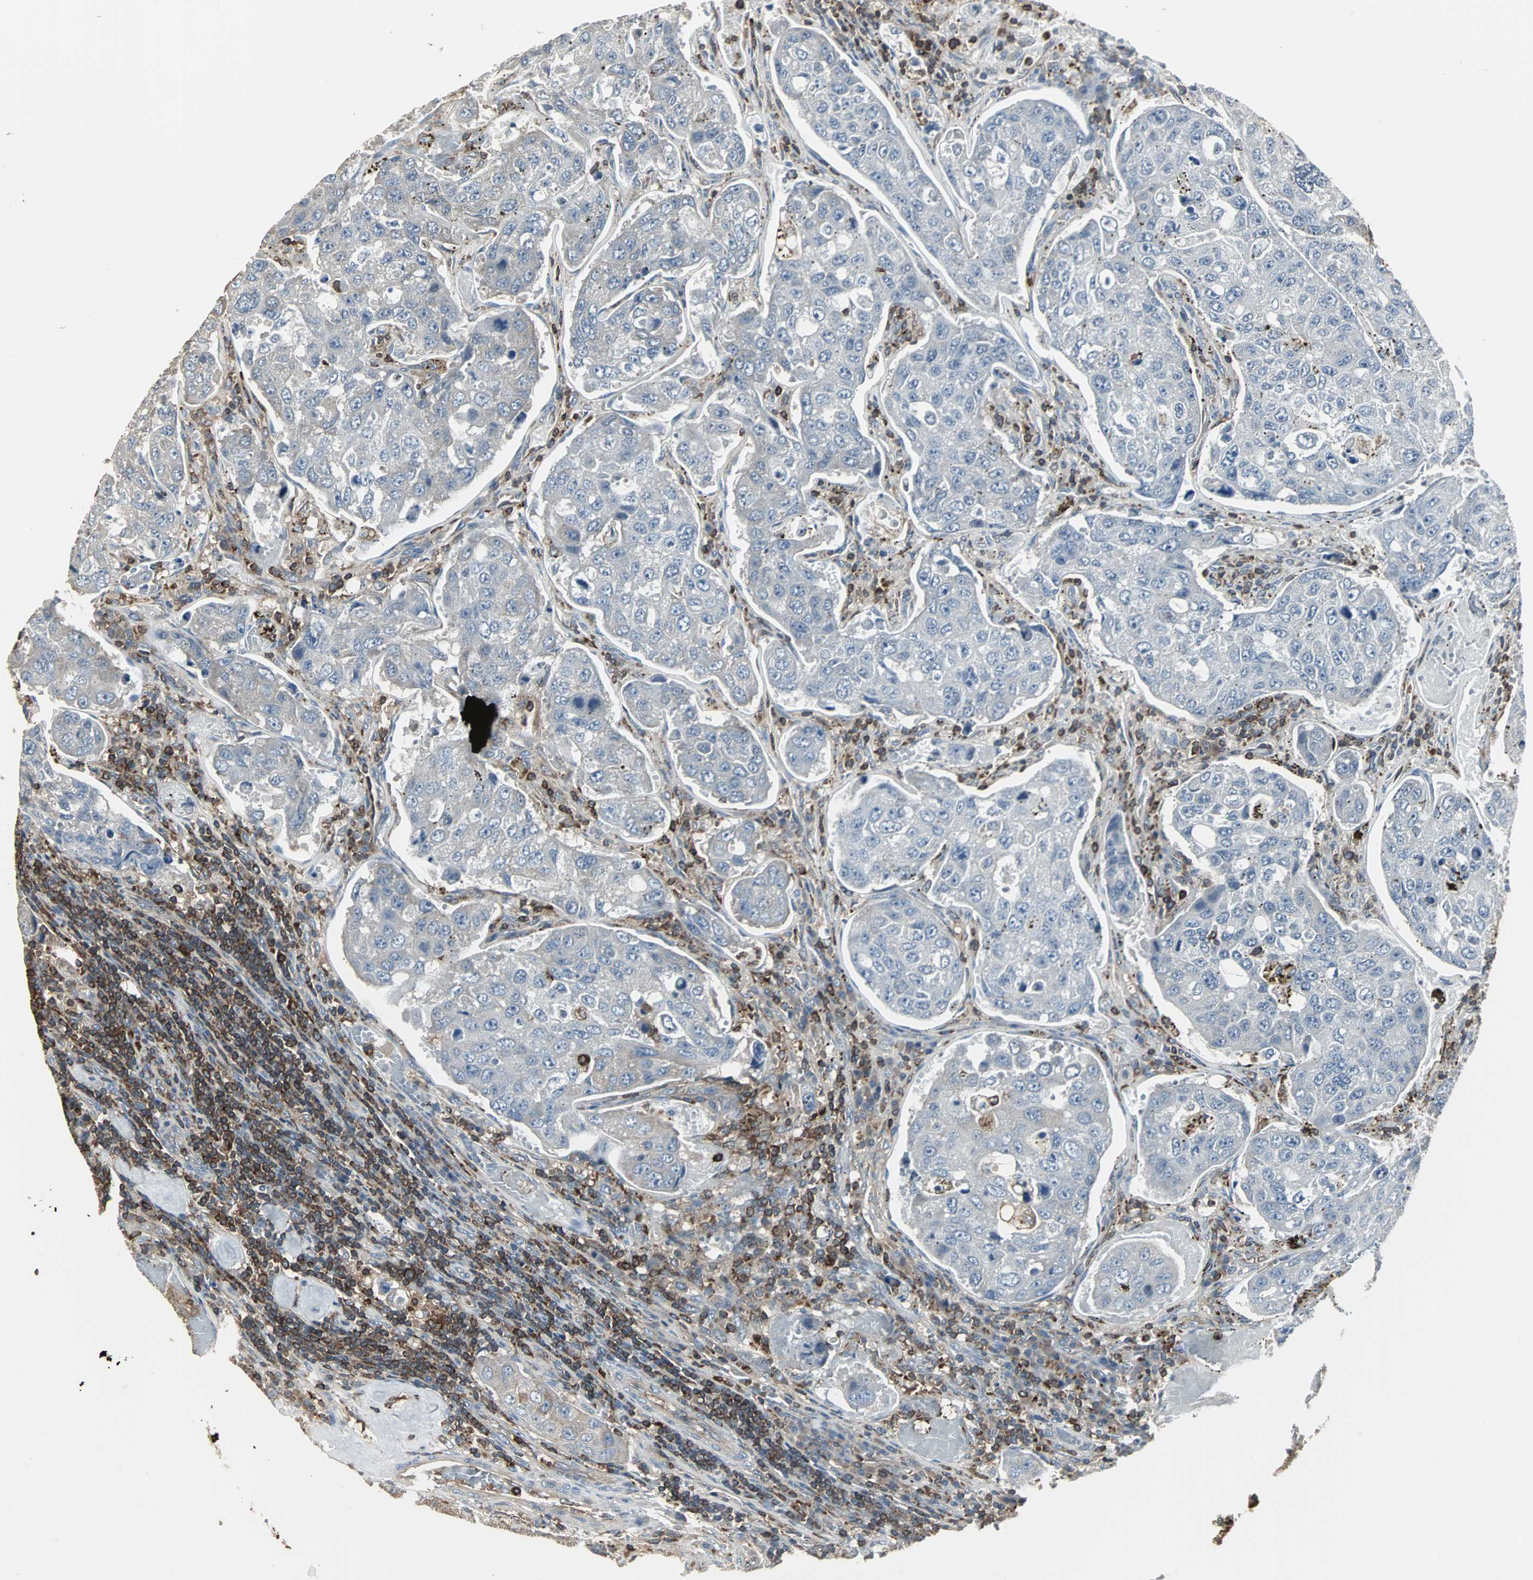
{"staining": {"intensity": "negative", "quantity": "none", "location": "none"}, "tissue": "urothelial cancer", "cell_type": "Tumor cells", "image_type": "cancer", "snomed": [{"axis": "morphology", "description": "Urothelial carcinoma, High grade"}, {"axis": "topography", "description": "Lymph node"}, {"axis": "topography", "description": "Urinary bladder"}], "caption": "Urothelial carcinoma (high-grade) was stained to show a protein in brown. There is no significant staining in tumor cells.", "gene": "LRRFIP1", "patient": {"sex": "male", "age": 51}}